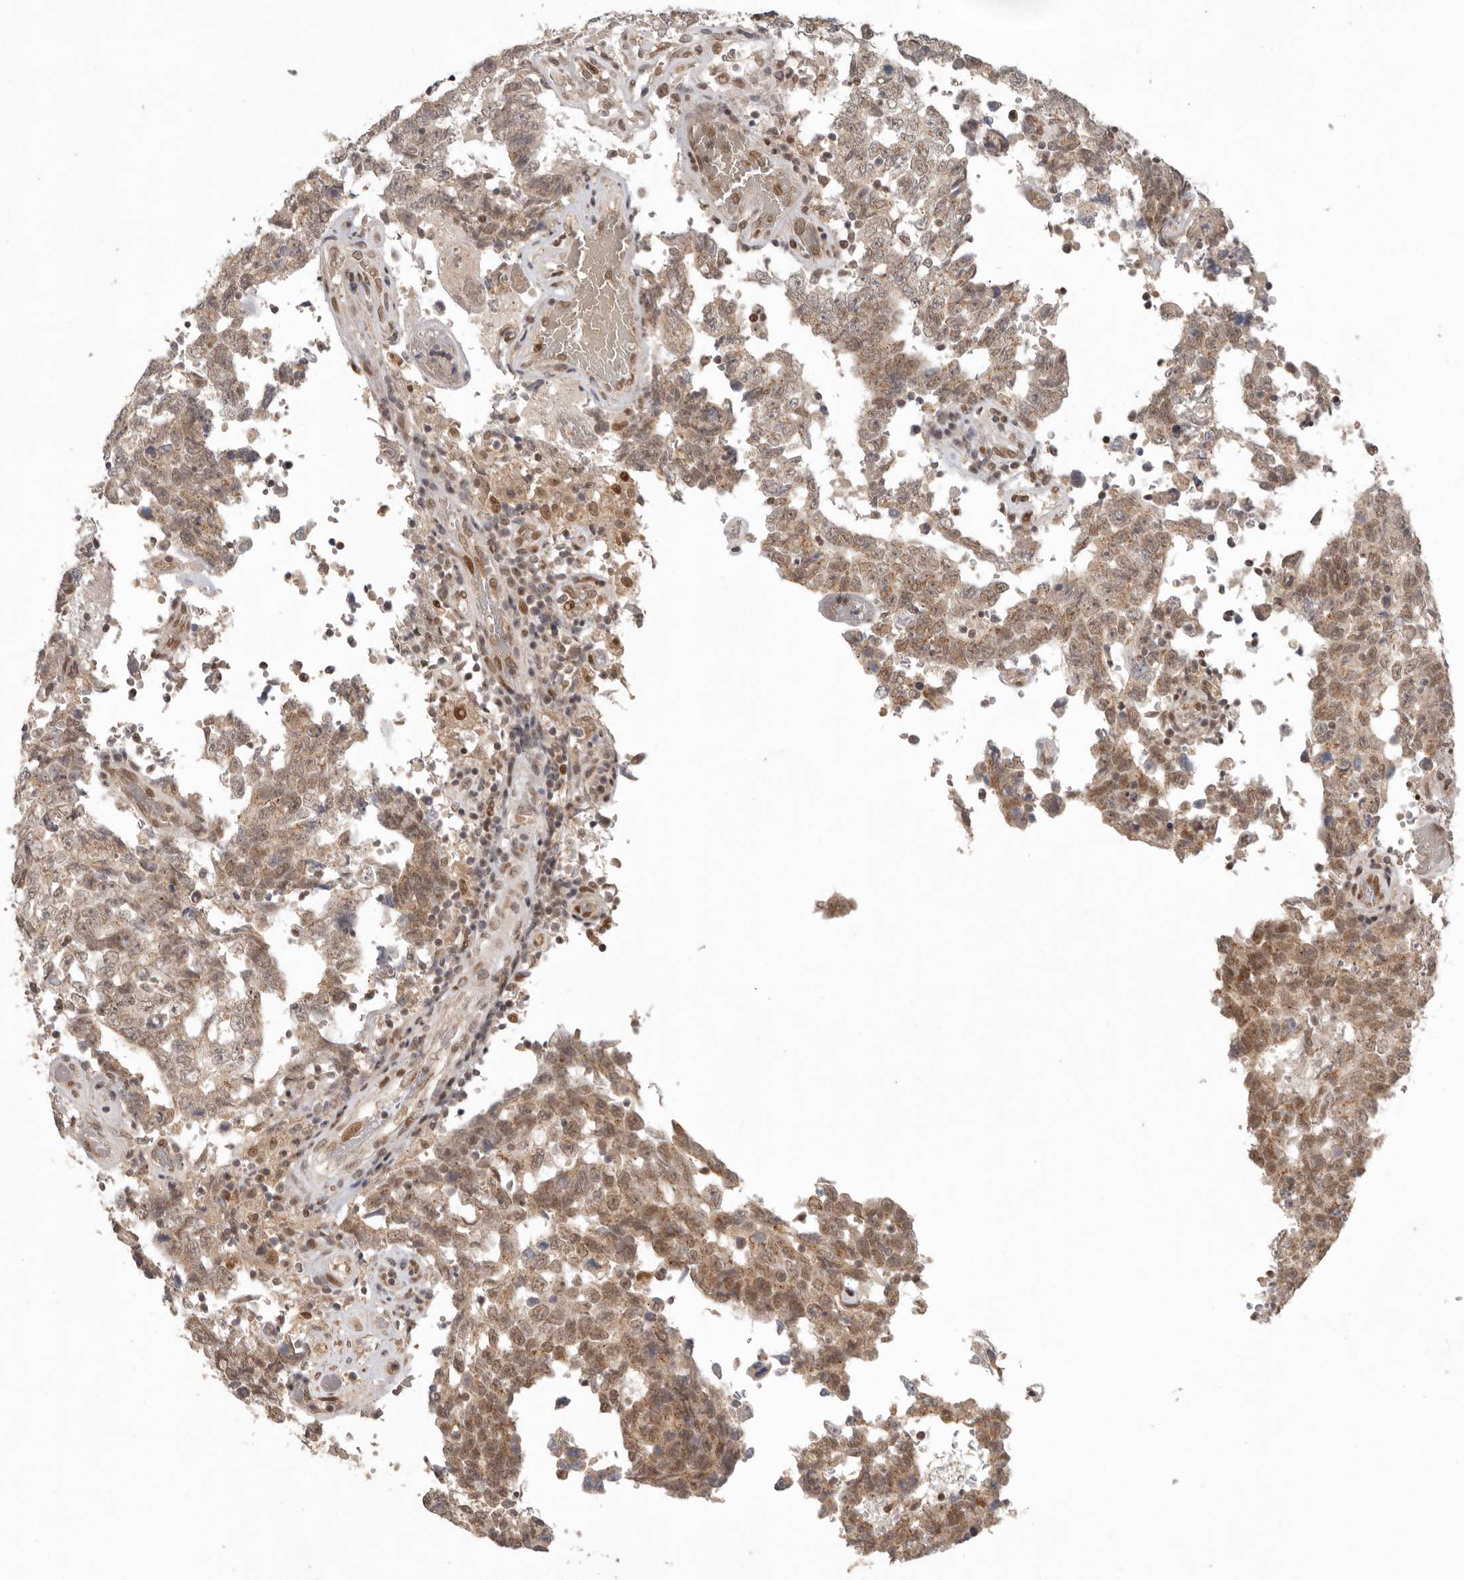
{"staining": {"intensity": "moderate", "quantity": "25%-75%", "location": "cytoplasmic/membranous,nuclear"}, "tissue": "testis cancer", "cell_type": "Tumor cells", "image_type": "cancer", "snomed": [{"axis": "morphology", "description": "Carcinoma, Embryonal, NOS"}, {"axis": "topography", "description": "Testis"}], "caption": "This micrograph exhibits immunohistochemistry staining of testis embryonal carcinoma, with medium moderate cytoplasmic/membranous and nuclear staining in approximately 25%-75% of tumor cells.", "gene": "LRRC75A", "patient": {"sex": "male", "age": 26}}